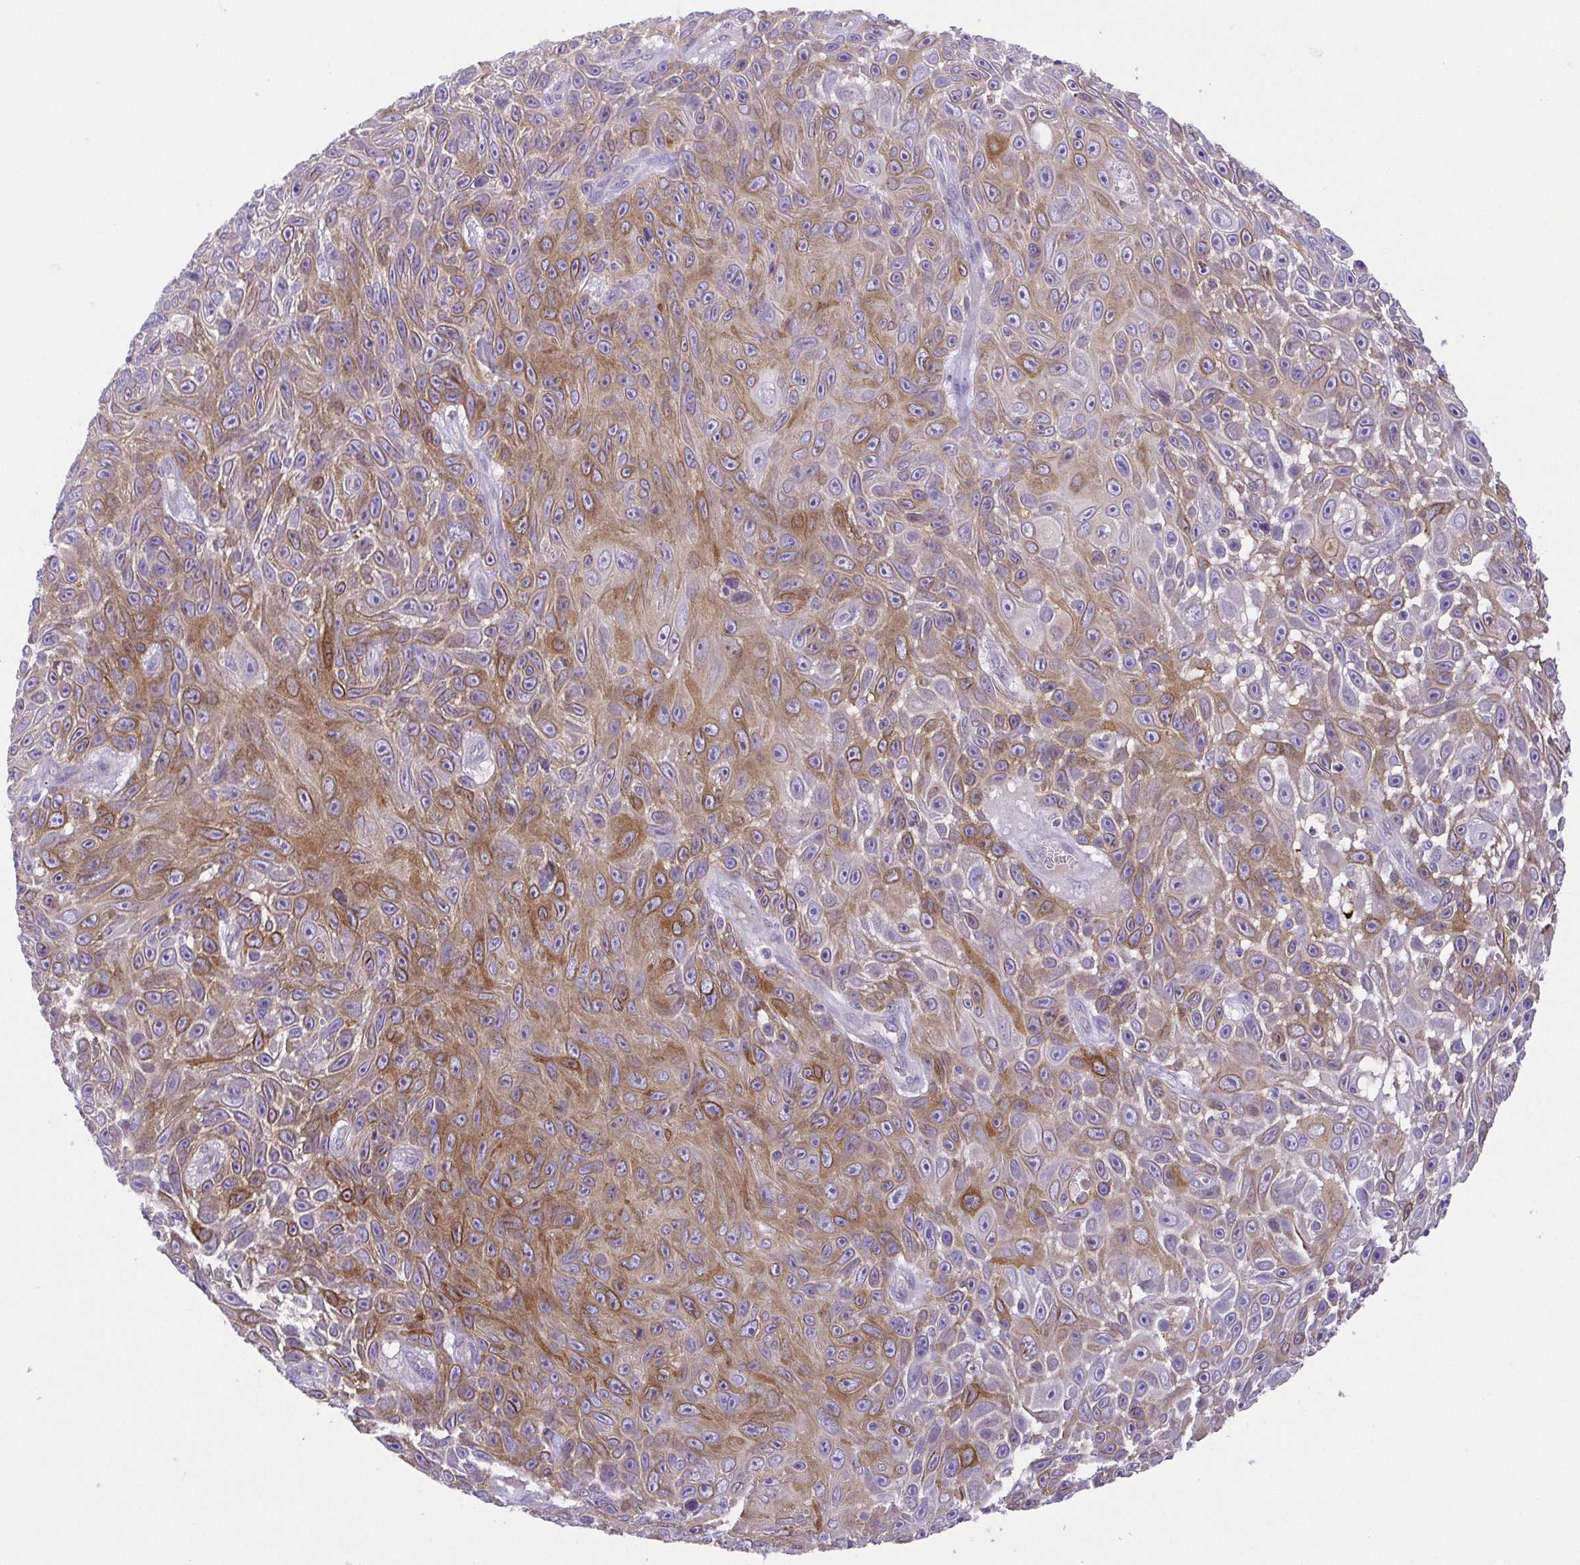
{"staining": {"intensity": "moderate", "quantity": "25%-75%", "location": "cytoplasmic/membranous"}, "tissue": "skin cancer", "cell_type": "Tumor cells", "image_type": "cancer", "snomed": [{"axis": "morphology", "description": "Squamous cell carcinoma, NOS"}, {"axis": "topography", "description": "Skin"}], "caption": "The micrograph demonstrates staining of skin cancer, revealing moderate cytoplasmic/membranous protein staining (brown color) within tumor cells. The protein is stained brown, and the nuclei are stained in blue (DAB (3,3'-diaminobenzidine) IHC with brightfield microscopy, high magnification).", "gene": "SLC13A1", "patient": {"sex": "male", "age": 82}}